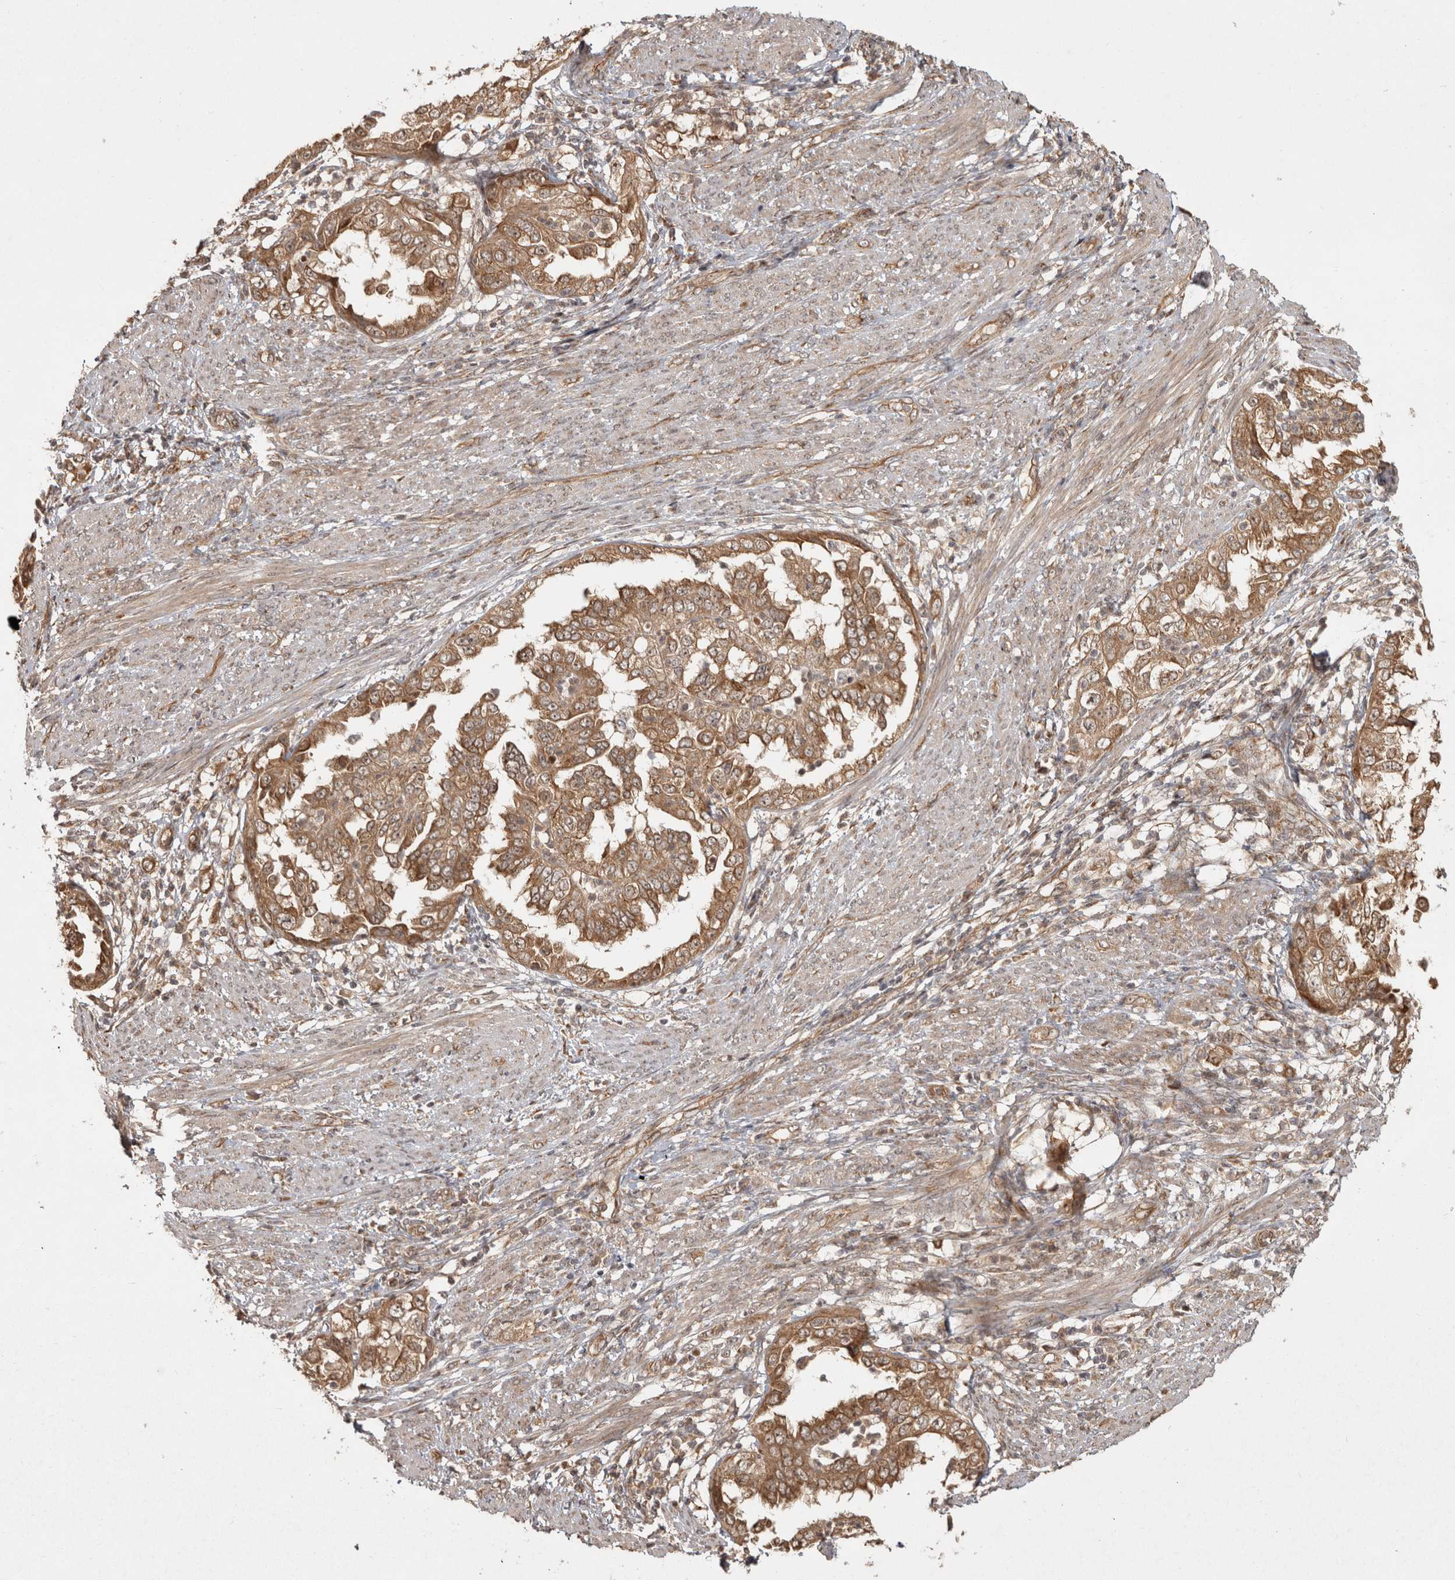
{"staining": {"intensity": "moderate", "quantity": ">75%", "location": "cytoplasmic/membranous"}, "tissue": "endometrial cancer", "cell_type": "Tumor cells", "image_type": "cancer", "snomed": [{"axis": "morphology", "description": "Adenocarcinoma, NOS"}, {"axis": "topography", "description": "Endometrium"}], "caption": "Brown immunohistochemical staining in human endometrial cancer (adenocarcinoma) reveals moderate cytoplasmic/membranous expression in about >75% of tumor cells. The staining was performed using DAB (3,3'-diaminobenzidine) to visualize the protein expression in brown, while the nuclei were stained in blue with hematoxylin (Magnification: 20x).", "gene": "CAMSAP2", "patient": {"sex": "female", "age": 85}}